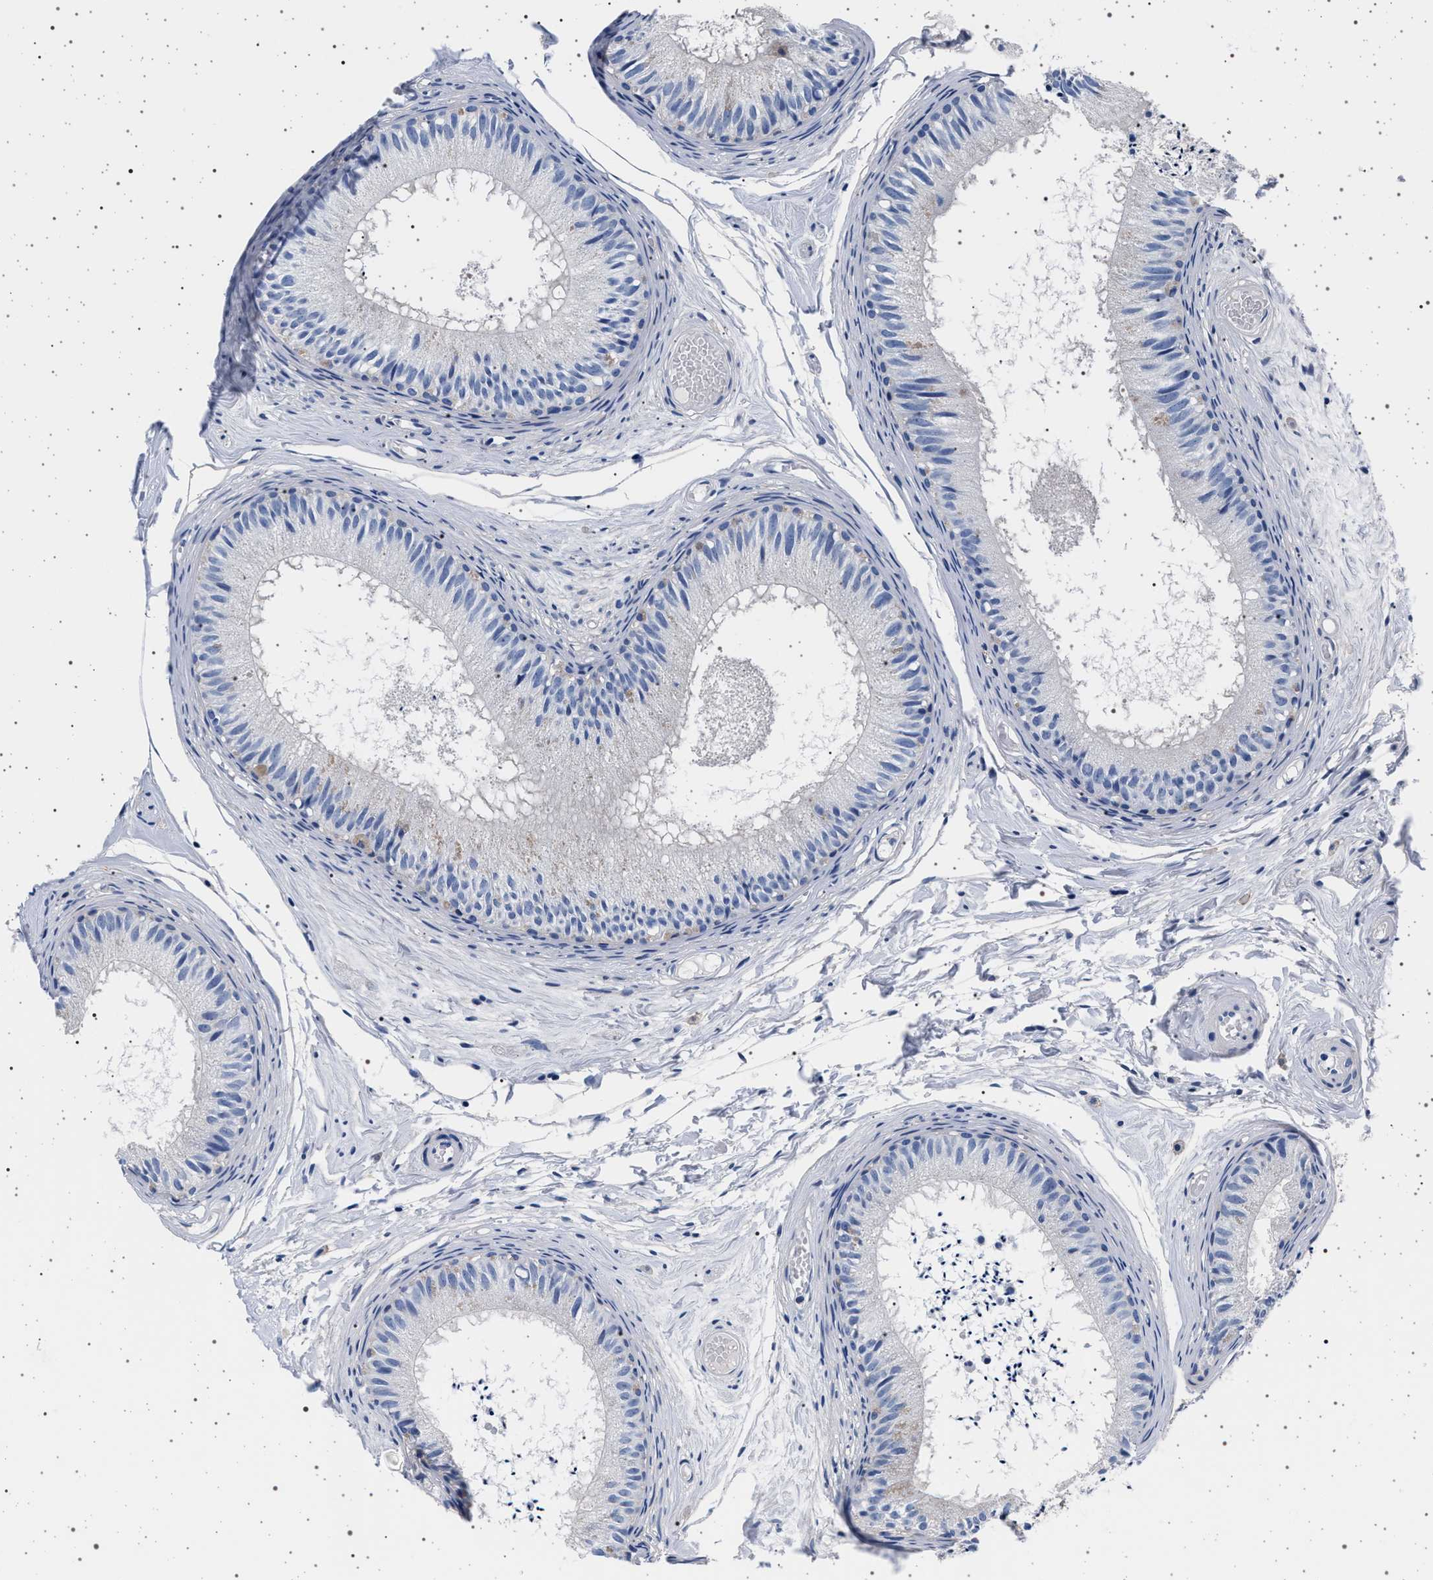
{"staining": {"intensity": "negative", "quantity": "none", "location": "none"}, "tissue": "epididymis", "cell_type": "Glandular cells", "image_type": "normal", "snomed": [{"axis": "morphology", "description": "Normal tissue, NOS"}, {"axis": "topography", "description": "Epididymis"}], "caption": "Protein analysis of unremarkable epididymis demonstrates no significant expression in glandular cells. The staining is performed using DAB (3,3'-diaminobenzidine) brown chromogen with nuclei counter-stained in using hematoxylin.", "gene": "SLC9A1", "patient": {"sex": "male", "age": 46}}